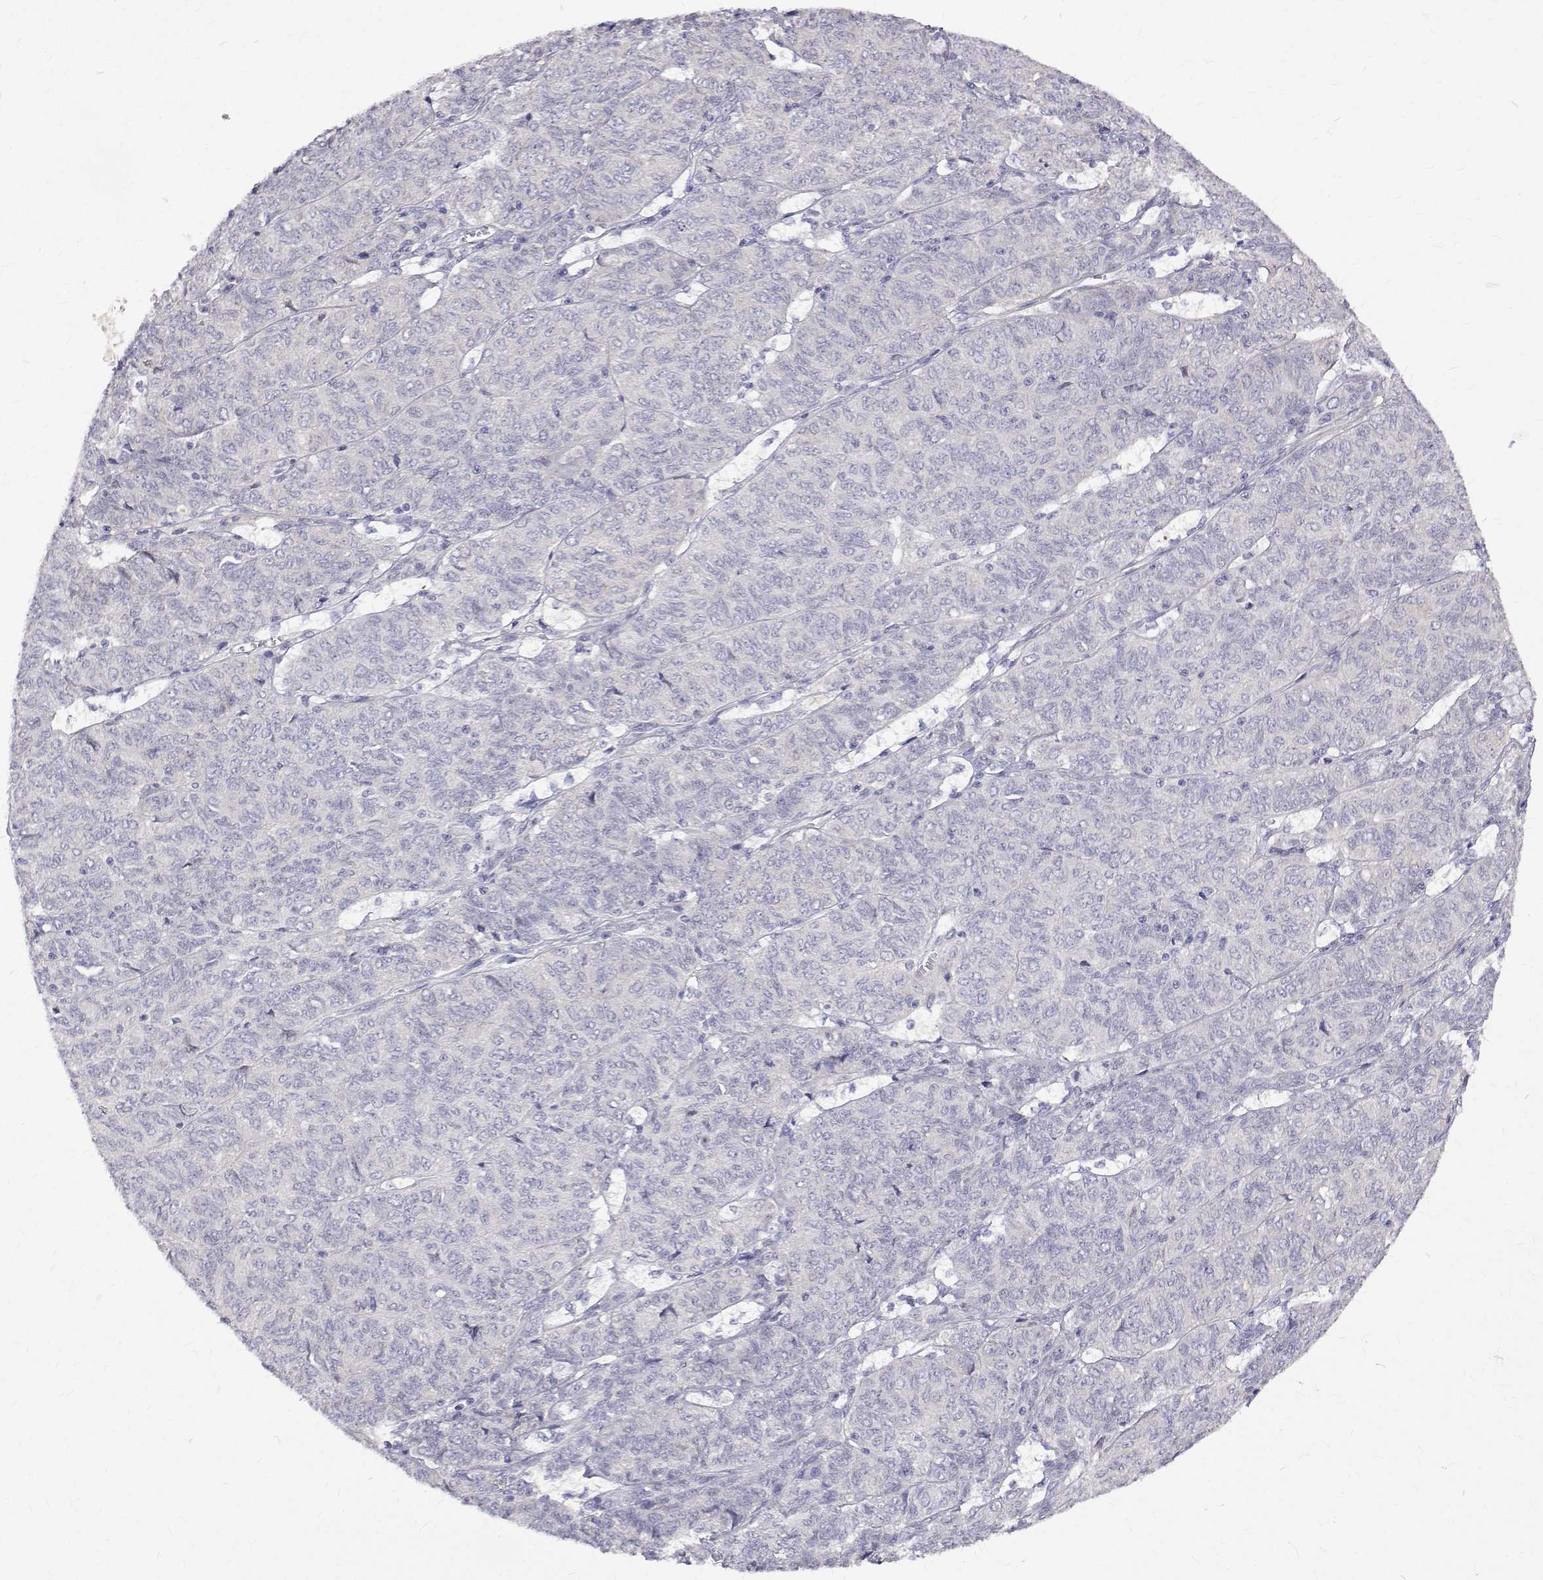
{"staining": {"intensity": "negative", "quantity": "none", "location": "none"}, "tissue": "ovarian cancer", "cell_type": "Tumor cells", "image_type": "cancer", "snomed": [{"axis": "morphology", "description": "Carcinoma, endometroid"}, {"axis": "topography", "description": "Ovary"}], "caption": "Histopathology image shows no significant protein expression in tumor cells of ovarian endometroid carcinoma.", "gene": "PADI1", "patient": {"sex": "female", "age": 80}}